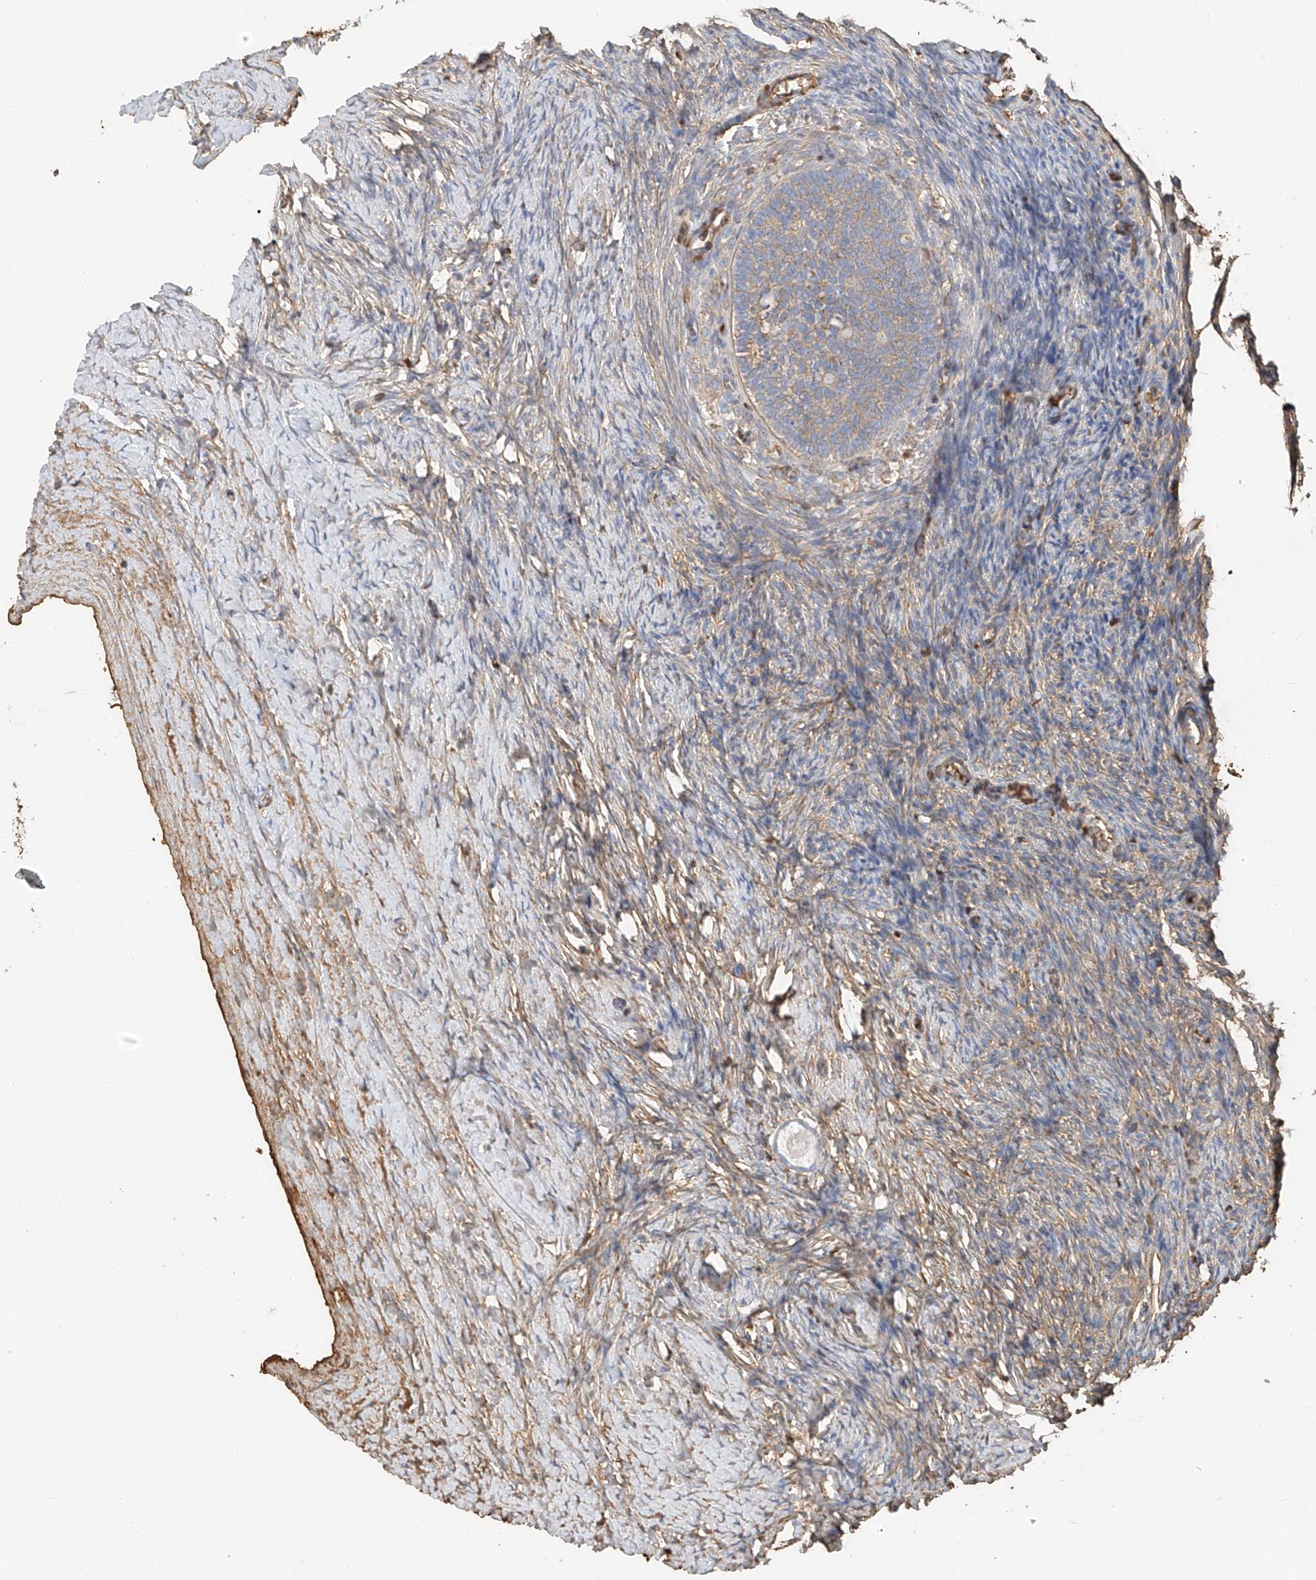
{"staining": {"intensity": "weak", "quantity": "<25%", "location": "cytoplasmic/membranous"}, "tissue": "ovary", "cell_type": "Follicle cells", "image_type": "normal", "snomed": [{"axis": "morphology", "description": "Normal tissue, NOS"}, {"axis": "morphology", "description": "Developmental malformation"}, {"axis": "topography", "description": "Ovary"}], "caption": "This is an IHC photomicrograph of unremarkable human ovary. There is no expression in follicle cells.", "gene": "ZFP30", "patient": {"sex": "female", "age": 39}}